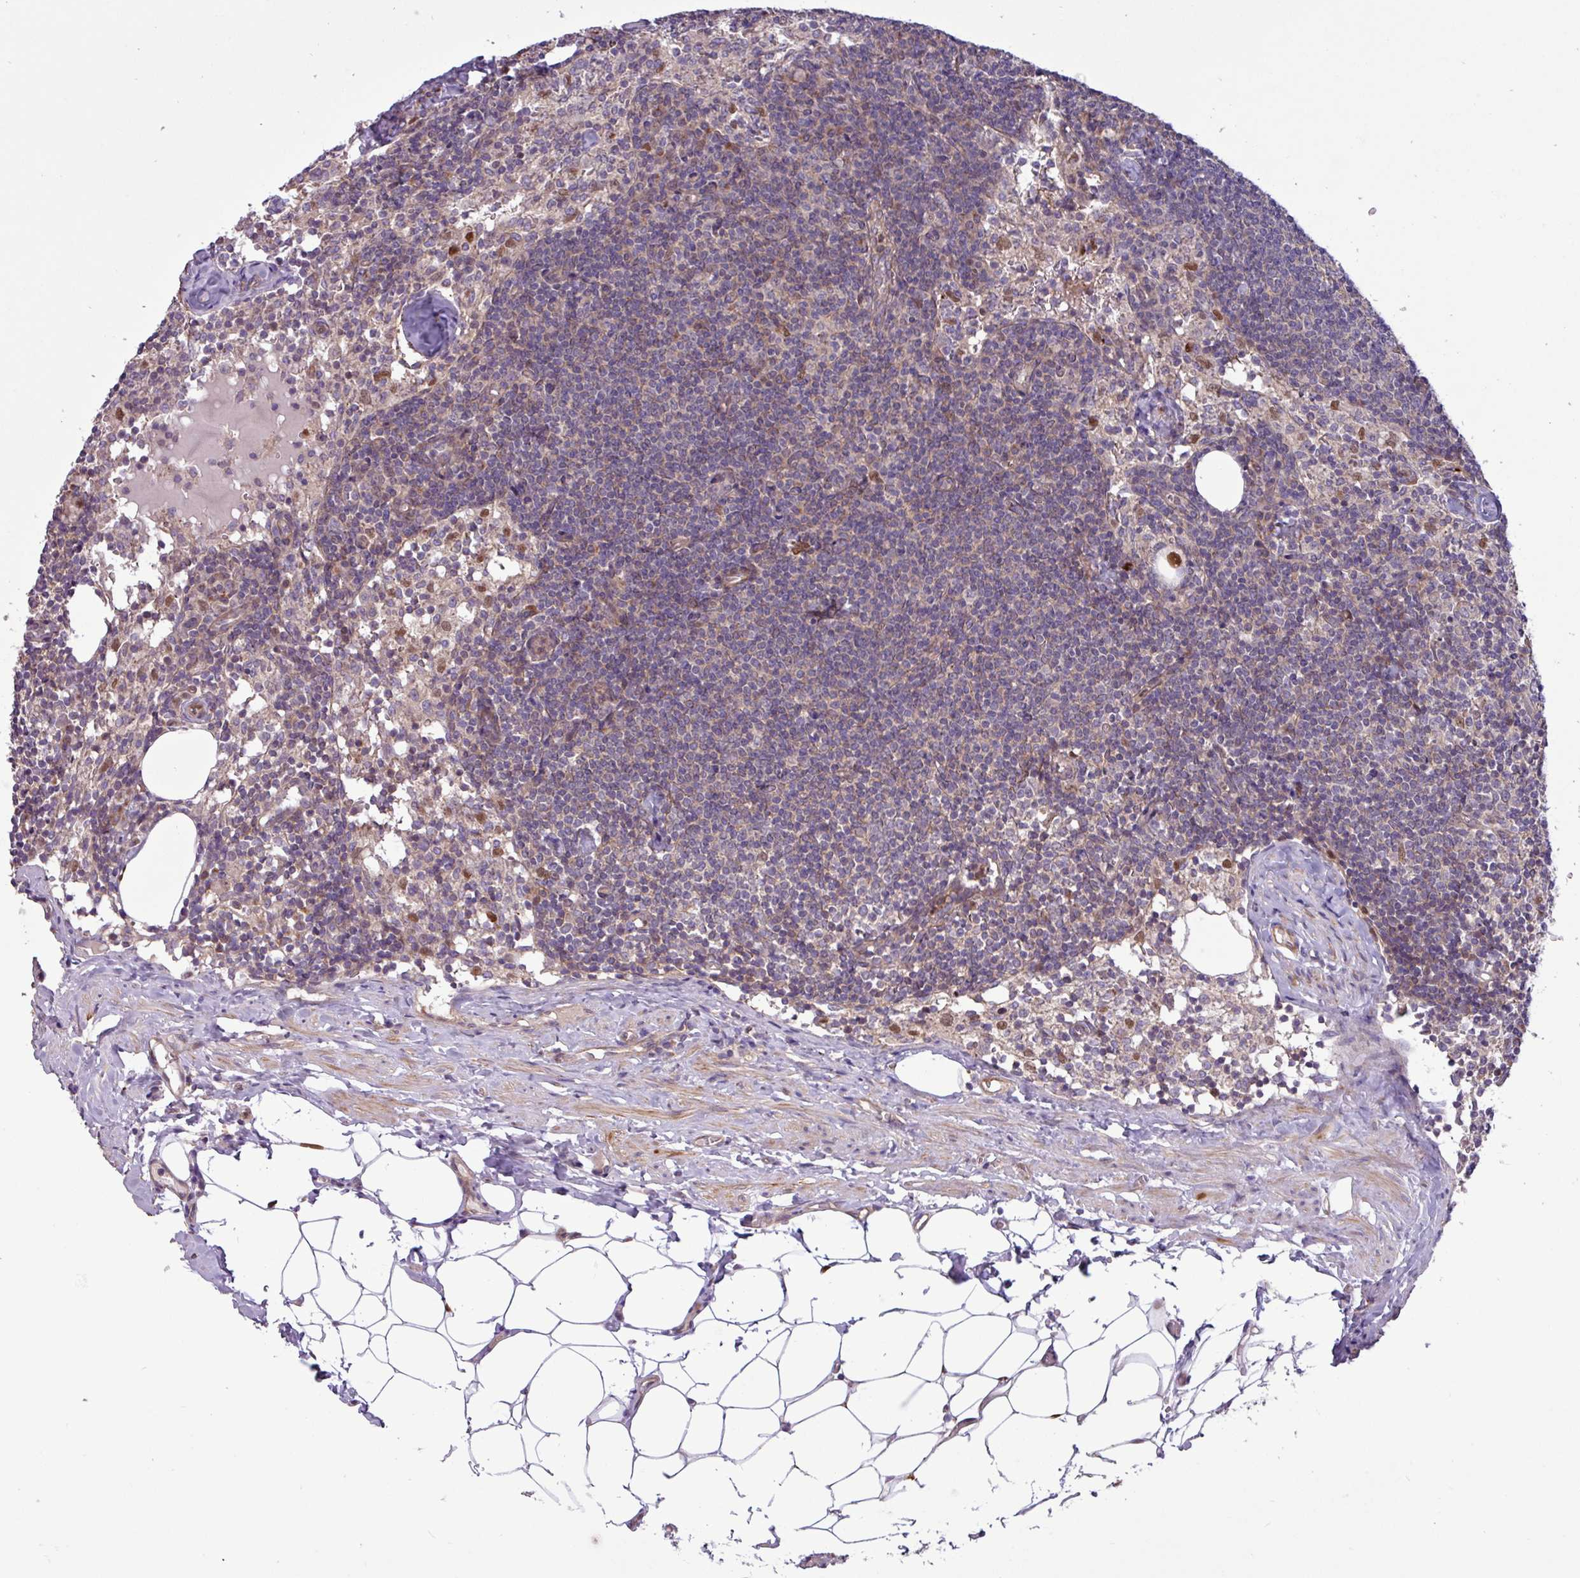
{"staining": {"intensity": "negative", "quantity": "none", "location": "none"}, "tissue": "lymph node", "cell_type": "Germinal center cells", "image_type": "normal", "snomed": [{"axis": "morphology", "description": "Normal tissue, NOS"}, {"axis": "topography", "description": "Lymph node"}], "caption": "Immunohistochemical staining of normal human lymph node exhibits no significant staining in germinal center cells.", "gene": "CNTRL", "patient": {"sex": "female", "age": 52}}